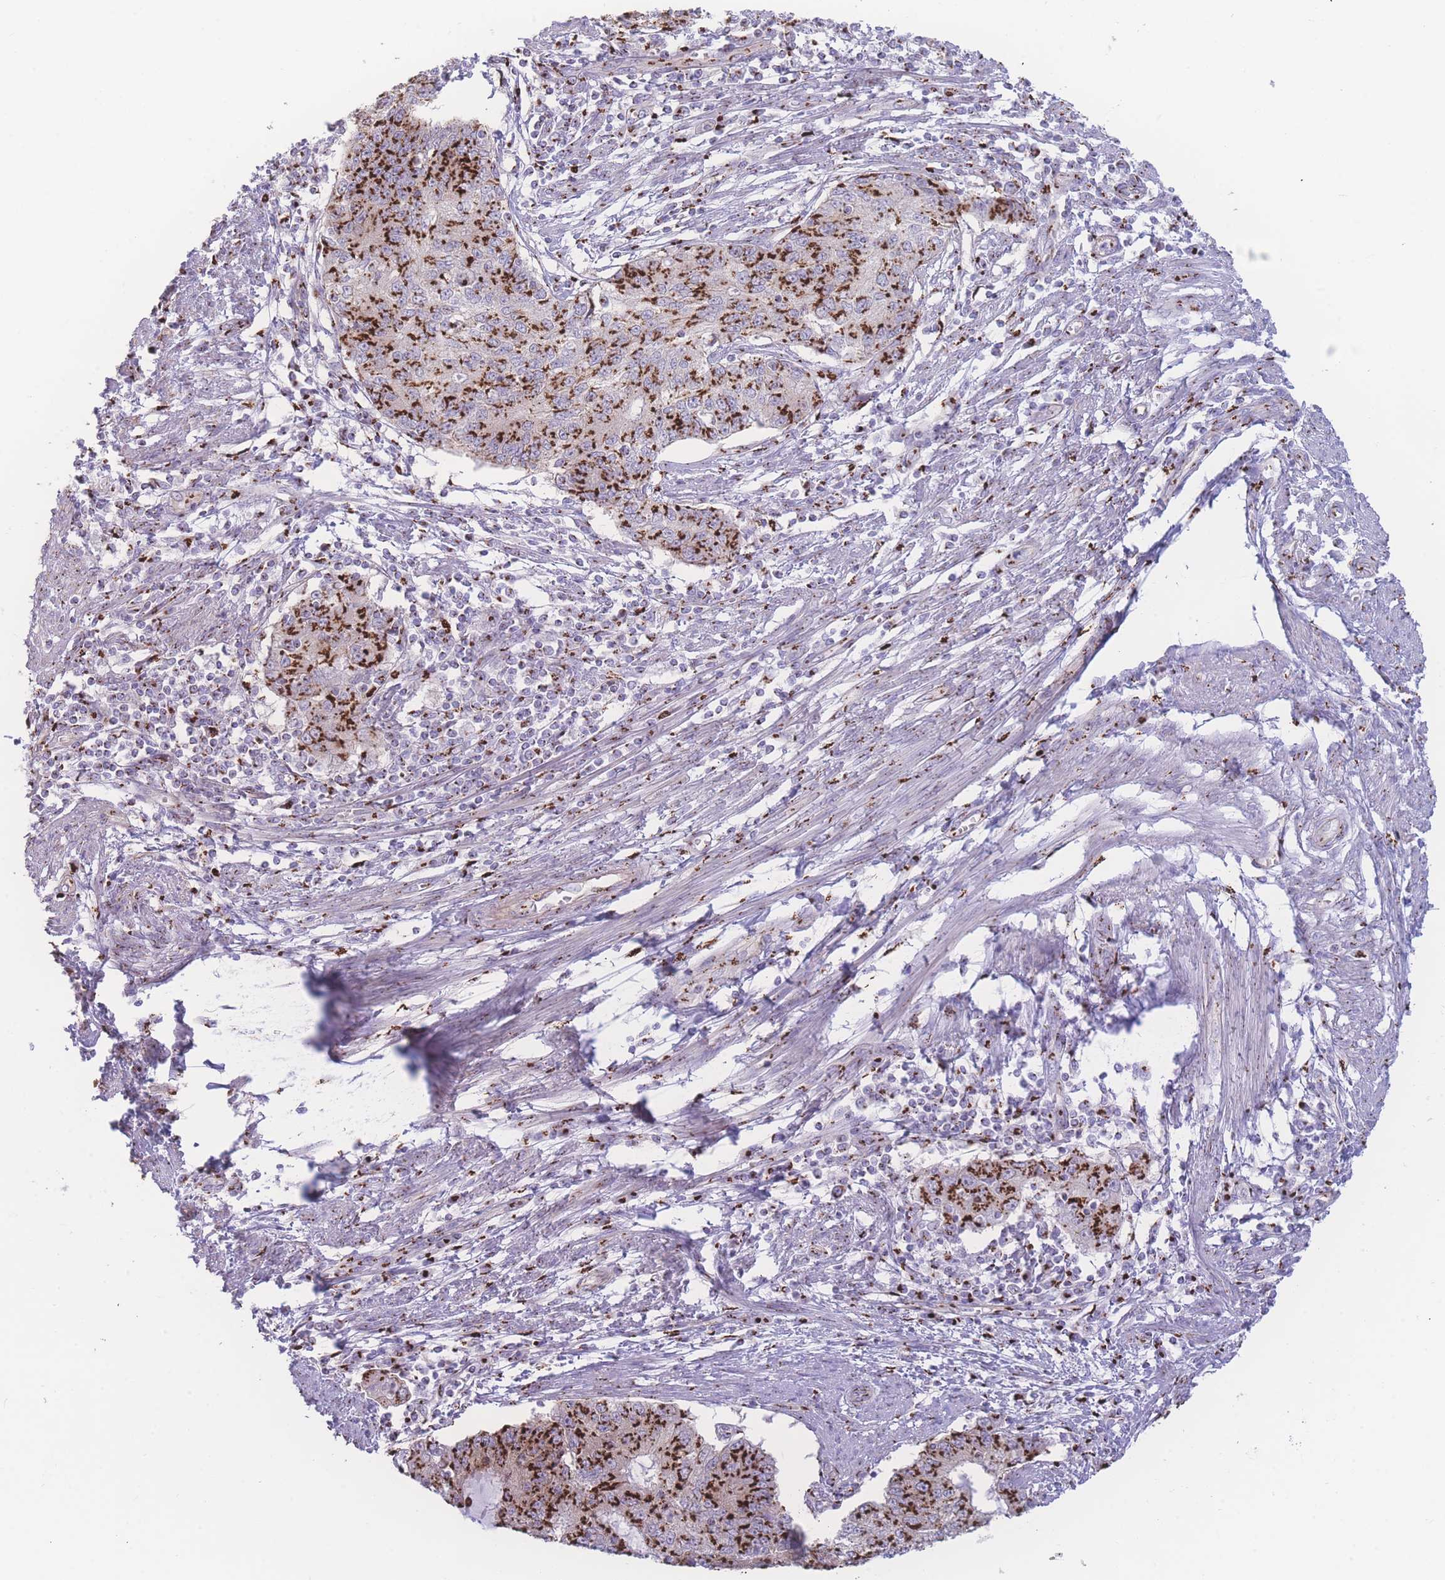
{"staining": {"intensity": "strong", "quantity": ">75%", "location": "cytoplasmic/membranous"}, "tissue": "endometrial cancer", "cell_type": "Tumor cells", "image_type": "cancer", "snomed": [{"axis": "morphology", "description": "Adenocarcinoma, NOS"}, {"axis": "topography", "description": "Endometrium"}], "caption": "An IHC image of neoplastic tissue is shown. Protein staining in brown shows strong cytoplasmic/membranous positivity in adenocarcinoma (endometrial) within tumor cells. (Stains: DAB in brown, nuclei in blue, Microscopy: brightfield microscopy at high magnification).", "gene": "GOLM2", "patient": {"sex": "female", "age": 56}}